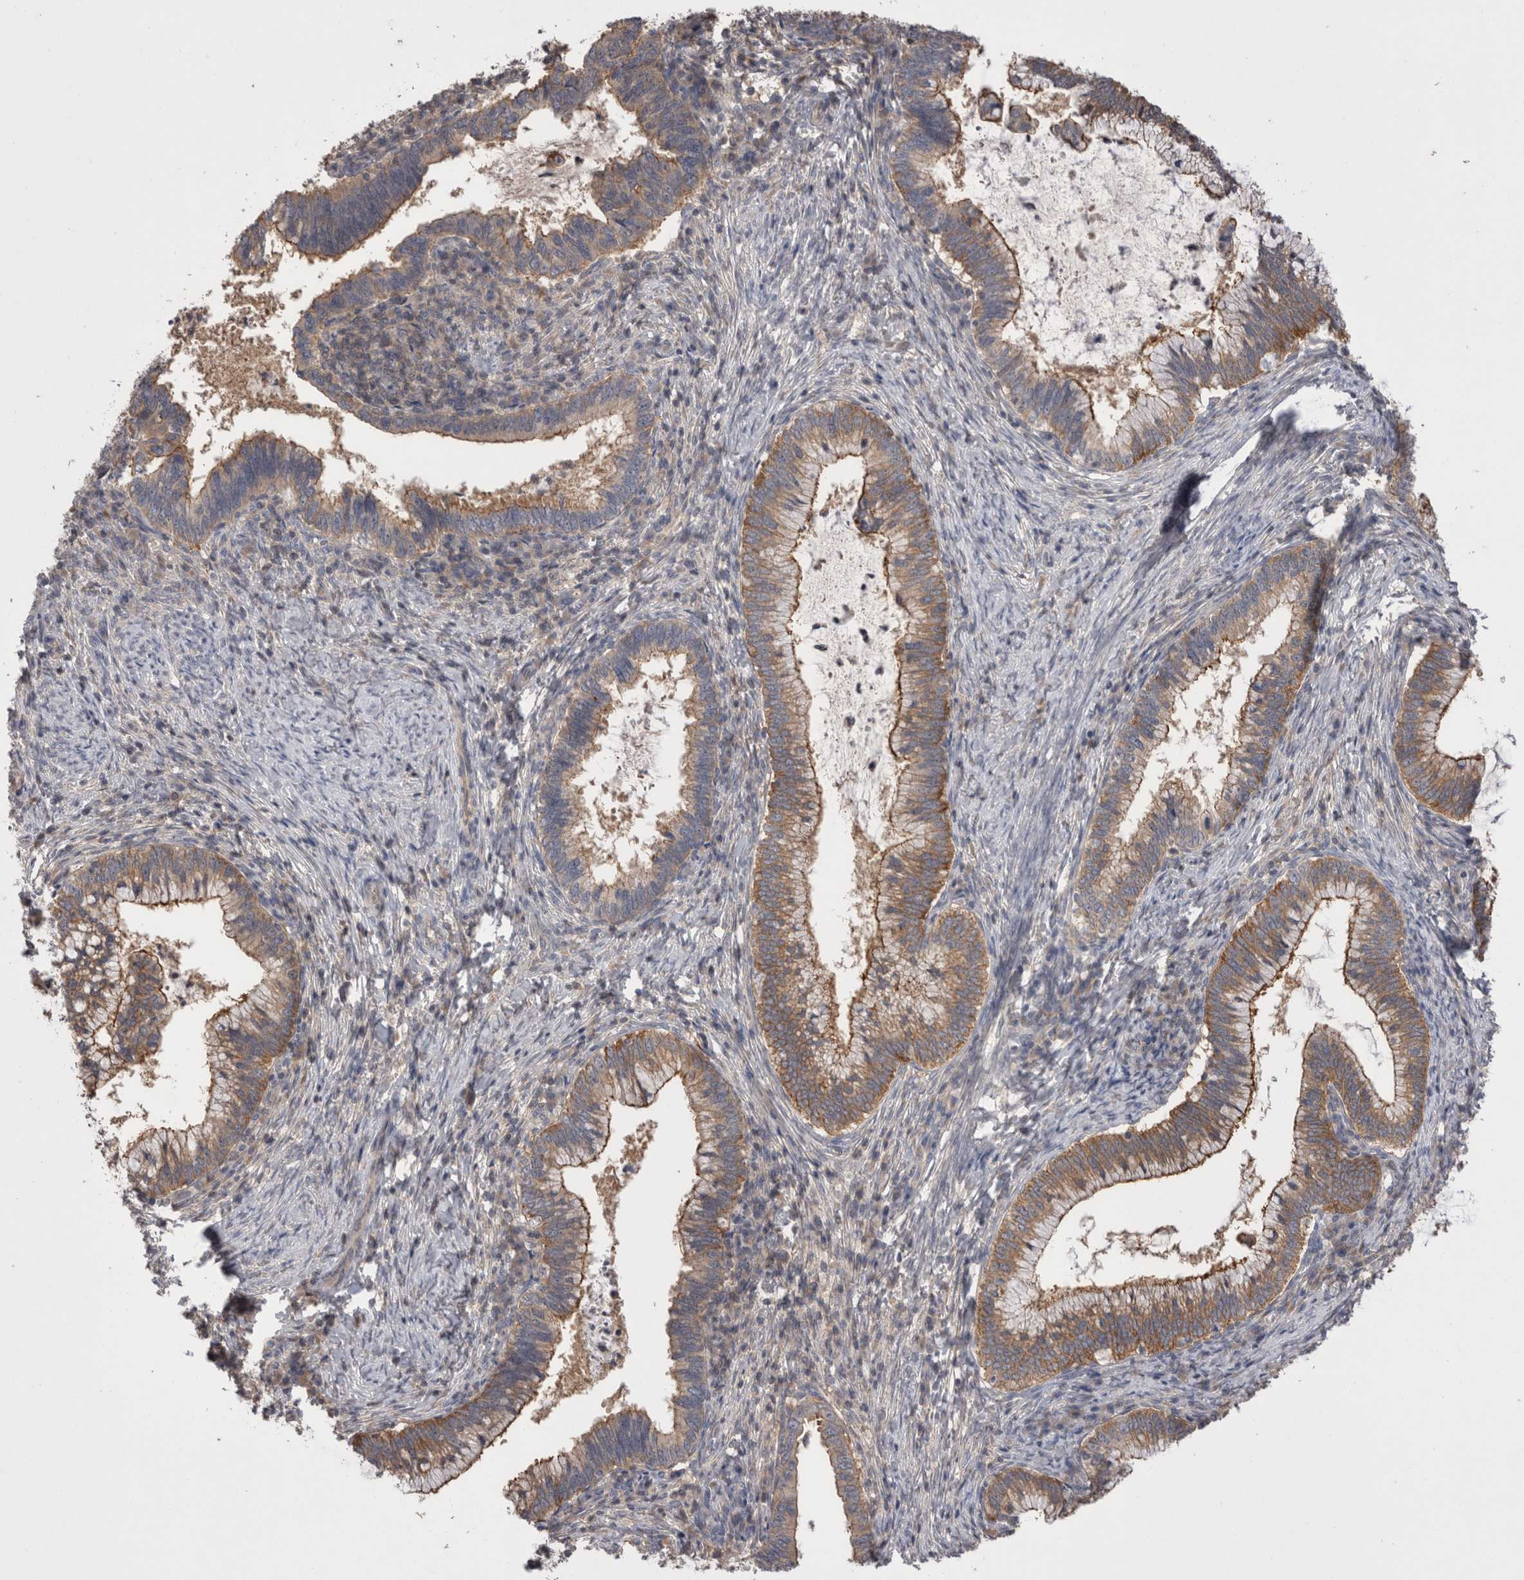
{"staining": {"intensity": "moderate", "quantity": ">75%", "location": "cytoplasmic/membranous"}, "tissue": "cervical cancer", "cell_type": "Tumor cells", "image_type": "cancer", "snomed": [{"axis": "morphology", "description": "Adenocarcinoma, NOS"}, {"axis": "topography", "description": "Cervix"}], "caption": "IHC (DAB (3,3'-diaminobenzidine)) staining of cervical cancer (adenocarcinoma) exhibits moderate cytoplasmic/membranous protein staining in approximately >75% of tumor cells. Nuclei are stained in blue.", "gene": "OTOR", "patient": {"sex": "female", "age": 36}}